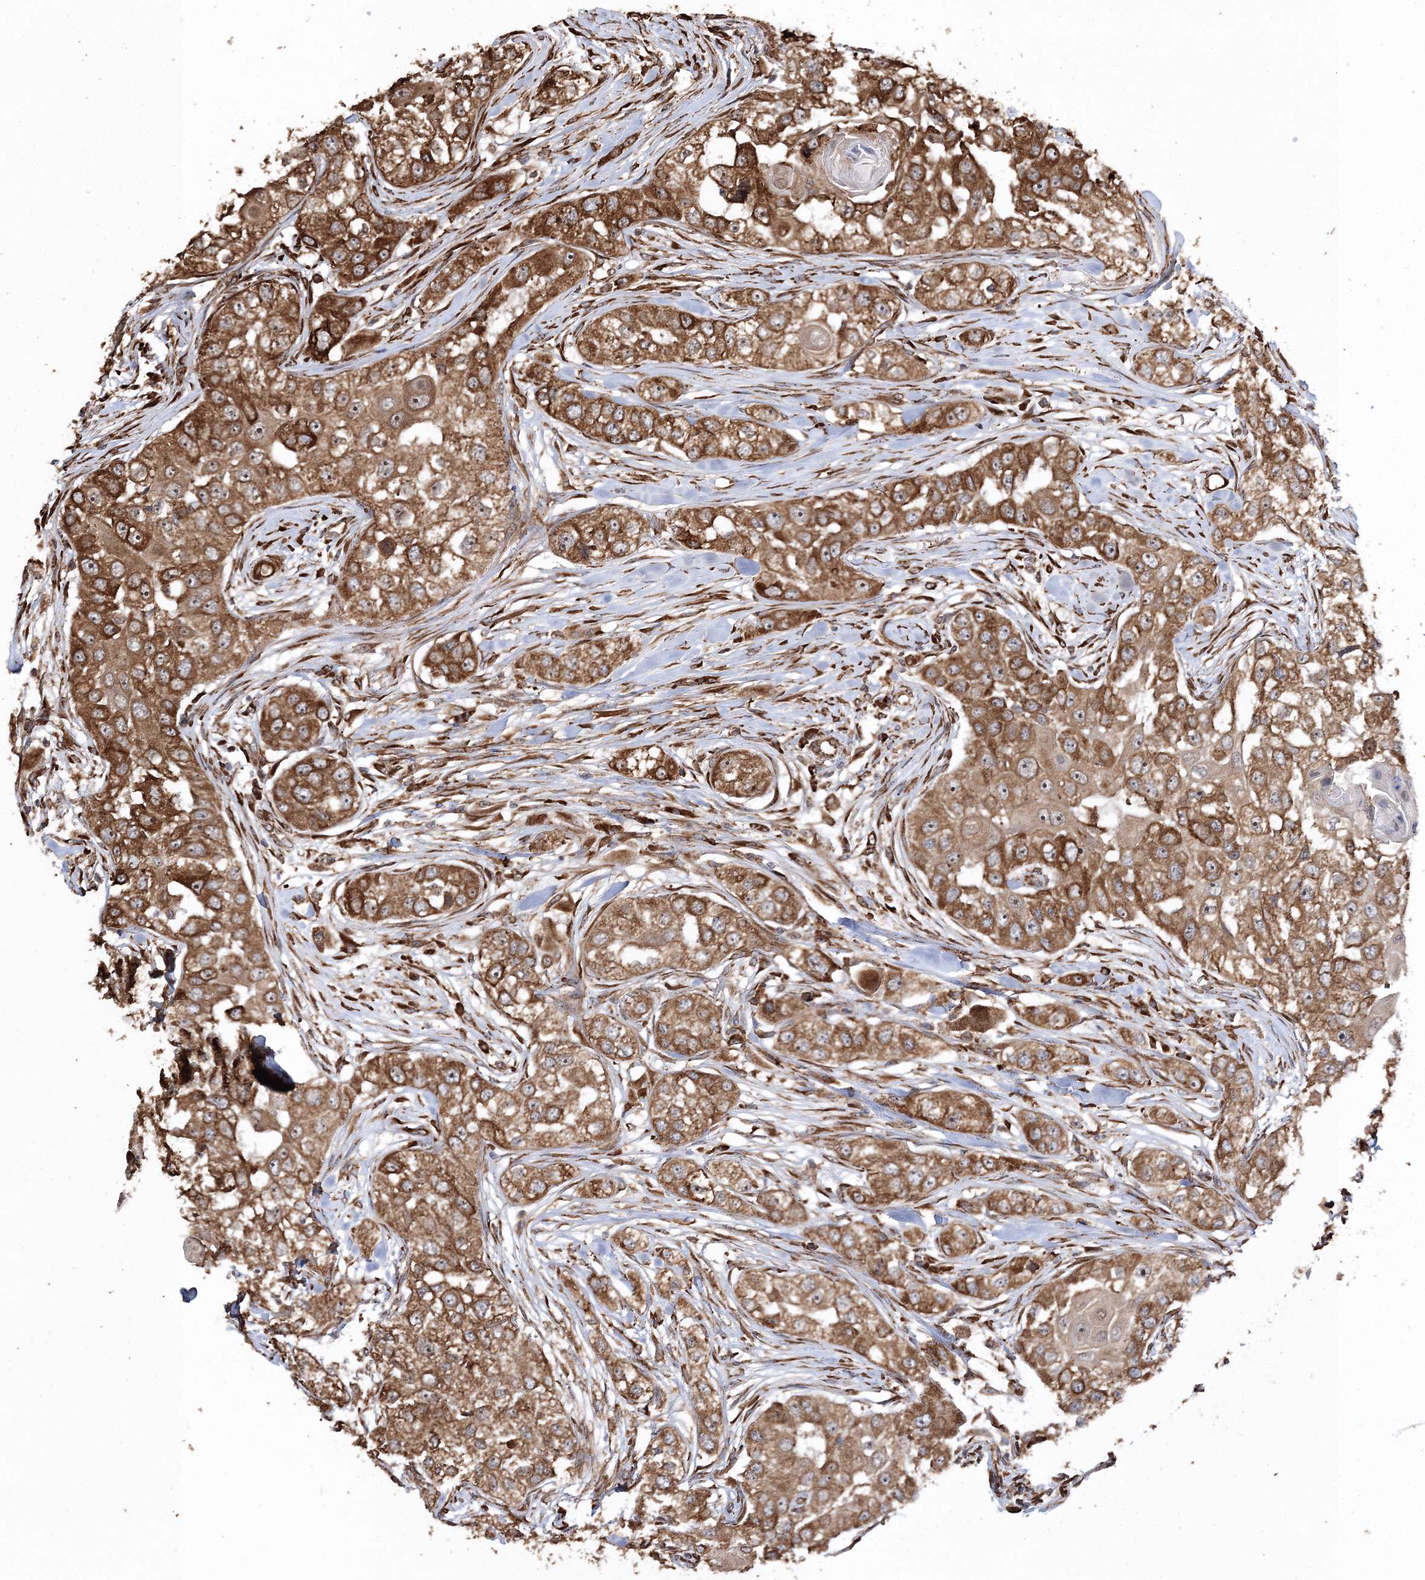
{"staining": {"intensity": "moderate", "quantity": ">75%", "location": "cytoplasmic/membranous"}, "tissue": "head and neck cancer", "cell_type": "Tumor cells", "image_type": "cancer", "snomed": [{"axis": "morphology", "description": "Normal tissue, NOS"}, {"axis": "morphology", "description": "Squamous cell carcinoma, NOS"}, {"axis": "topography", "description": "Skeletal muscle"}, {"axis": "topography", "description": "Head-Neck"}], "caption": "This photomicrograph displays head and neck cancer stained with immunohistochemistry (IHC) to label a protein in brown. The cytoplasmic/membranous of tumor cells show moderate positivity for the protein. Nuclei are counter-stained blue.", "gene": "SCRN3", "patient": {"sex": "male", "age": 51}}